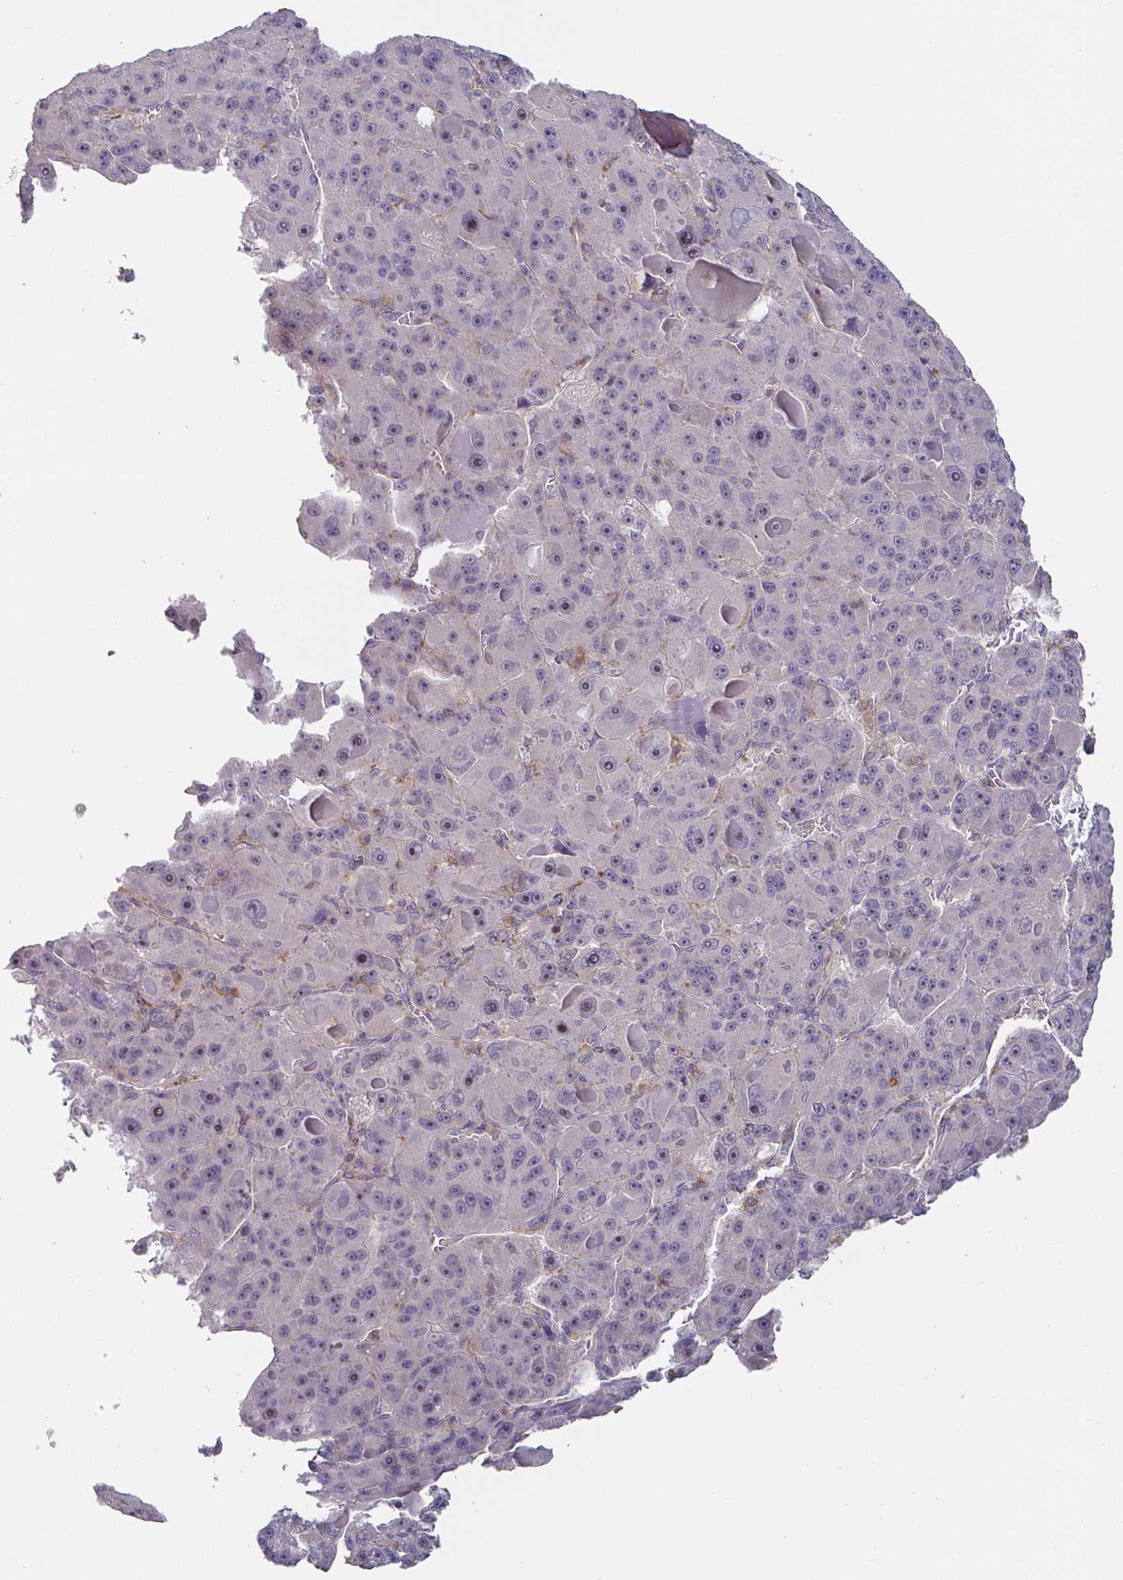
{"staining": {"intensity": "negative", "quantity": "none", "location": "none"}, "tissue": "liver cancer", "cell_type": "Tumor cells", "image_type": "cancer", "snomed": [{"axis": "morphology", "description": "Carcinoma, Hepatocellular, NOS"}, {"axis": "topography", "description": "Liver"}], "caption": "Tumor cells are negative for protein expression in human liver cancer.", "gene": "CDH18", "patient": {"sex": "male", "age": 76}}